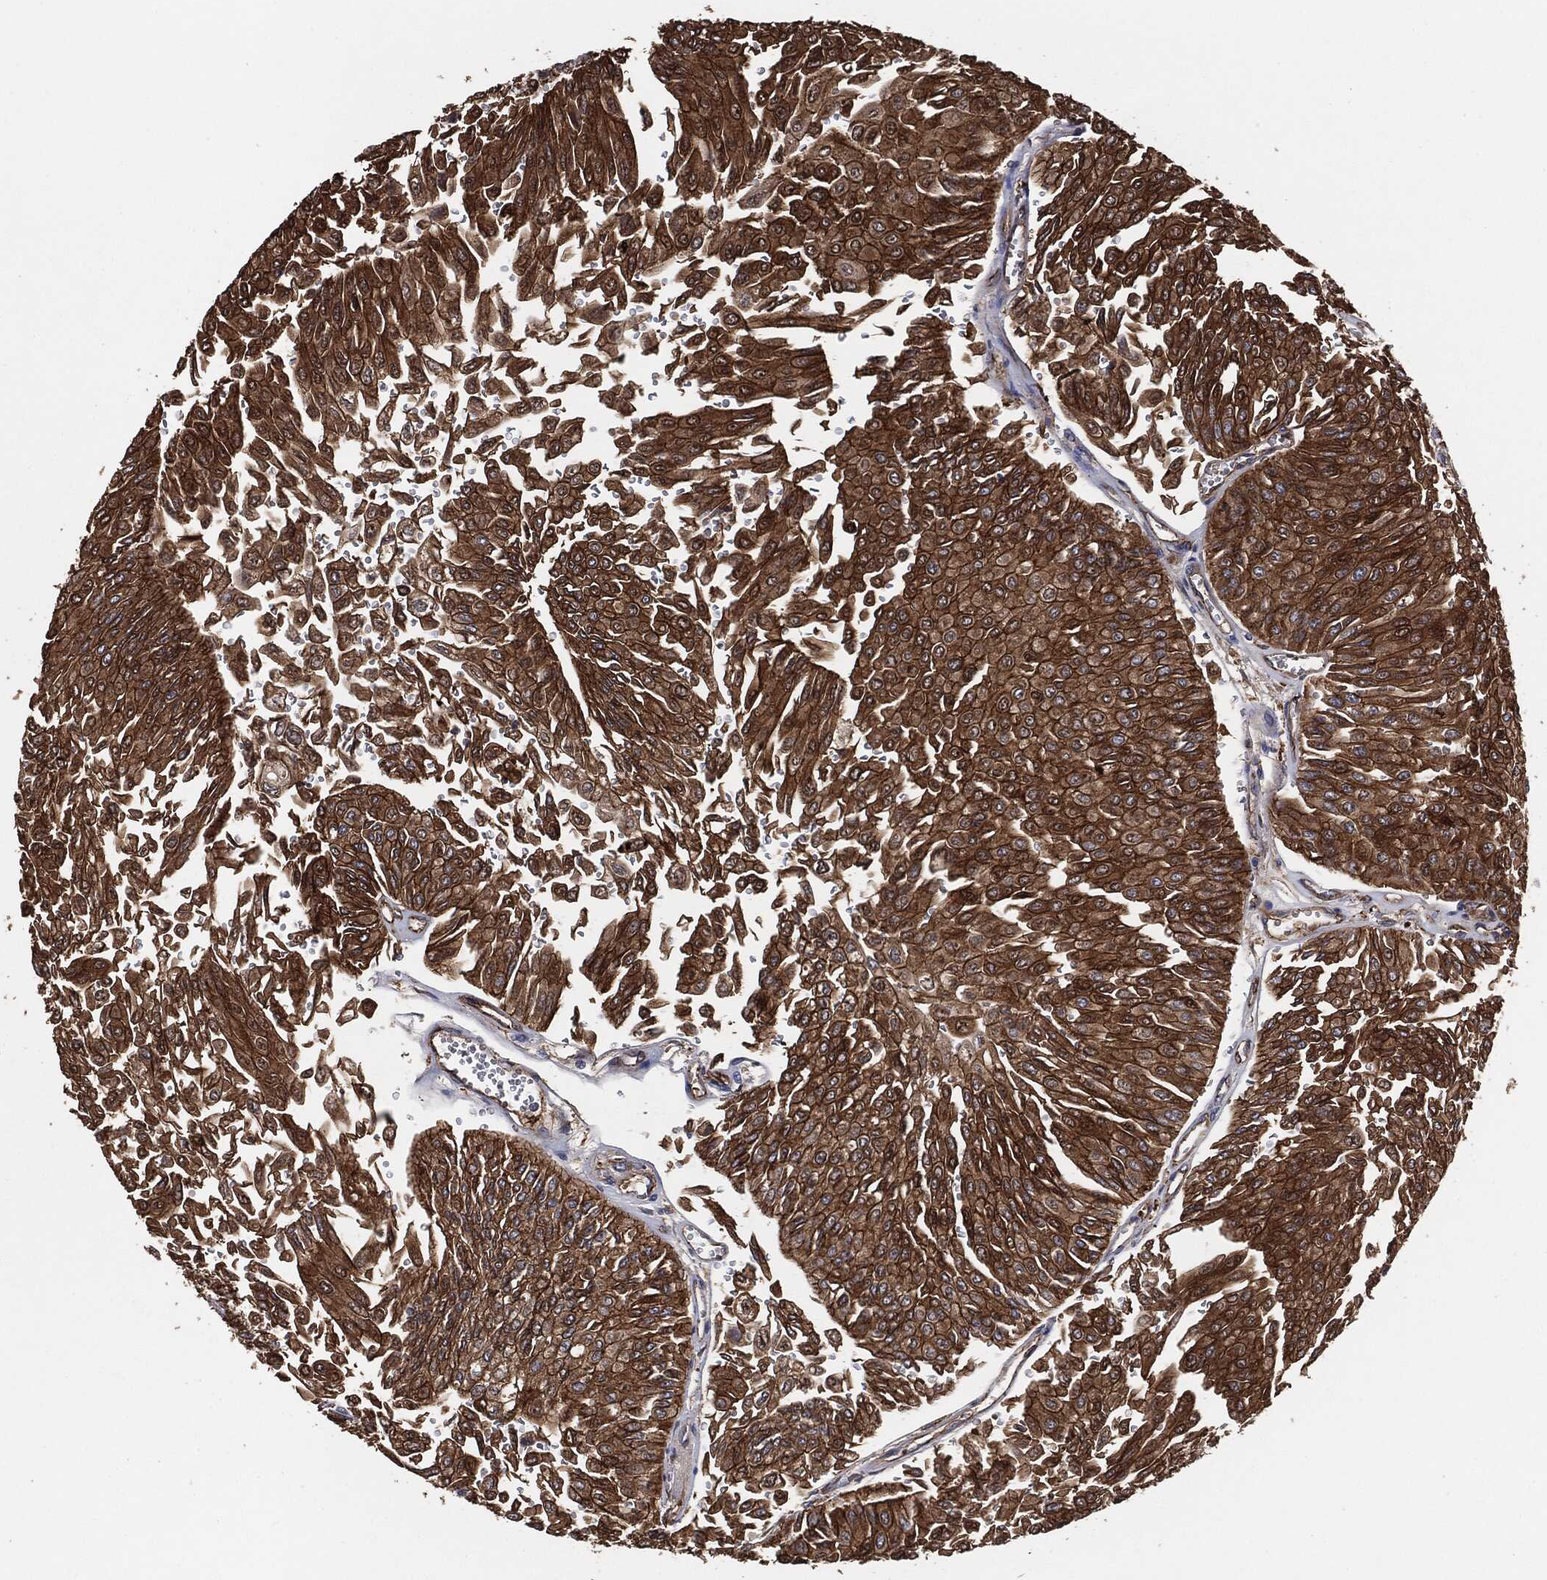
{"staining": {"intensity": "strong", "quantity": ">75%", "location": "cytoplasmic/membranous"}, "tissue": "urothelial cancer", "cell_type": "Tumor cells", "image_type": "cancer", "snomed": [{"axis": "morphology", "description": "Urothelial carcinoma, Low grade"}, {"axis": "topography", "description": "Urinary bladder"}], "caption": "A photomicrograph of urothelial cancer stained for a protein reveals strong cytoplasmic/membranous brown staining in tumor cells.", "gene": "CTNNA1", "patient": {"sex": "male", "age": 67}}